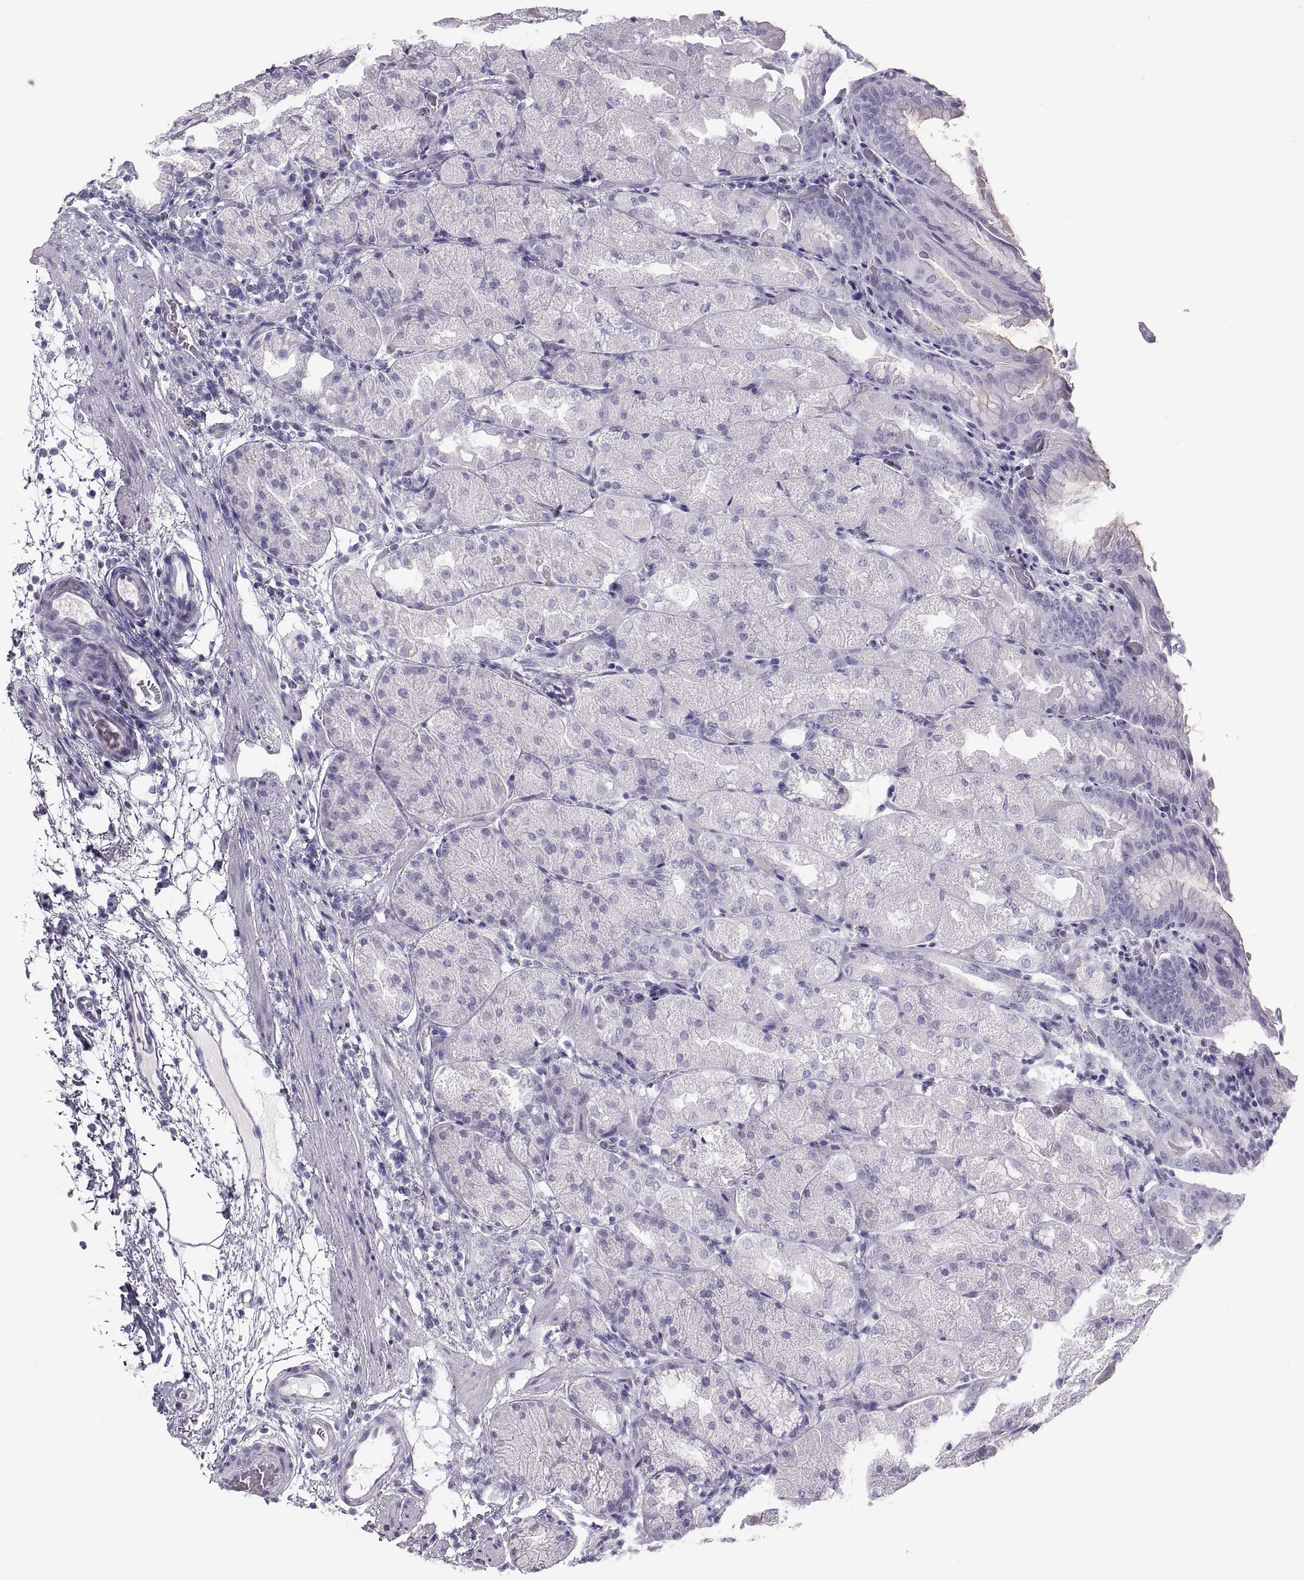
{"staining": {"intensity": "negative", "quantity": "none", "location": "none"}, "tissue": "stomach", "cell_type": "Glandular cells", "image_type": "normal", "snomed": [{"axis": "morphology", "description": "Normal tissue, NOS"}, {"axis": "topography", "description": "Stomach, upper"}, {"axis": "topography", "description": "Stomach"}, {"axis": "topography", "description": "Stomach, lower"}], "caption": "IHC histopathology image of unremarkable stomach: human stomach stained with DAB shows no significant protein staining in glandular cells.", "gene": "SEMG1", "patient": {"sex": "male", "age": 62}}